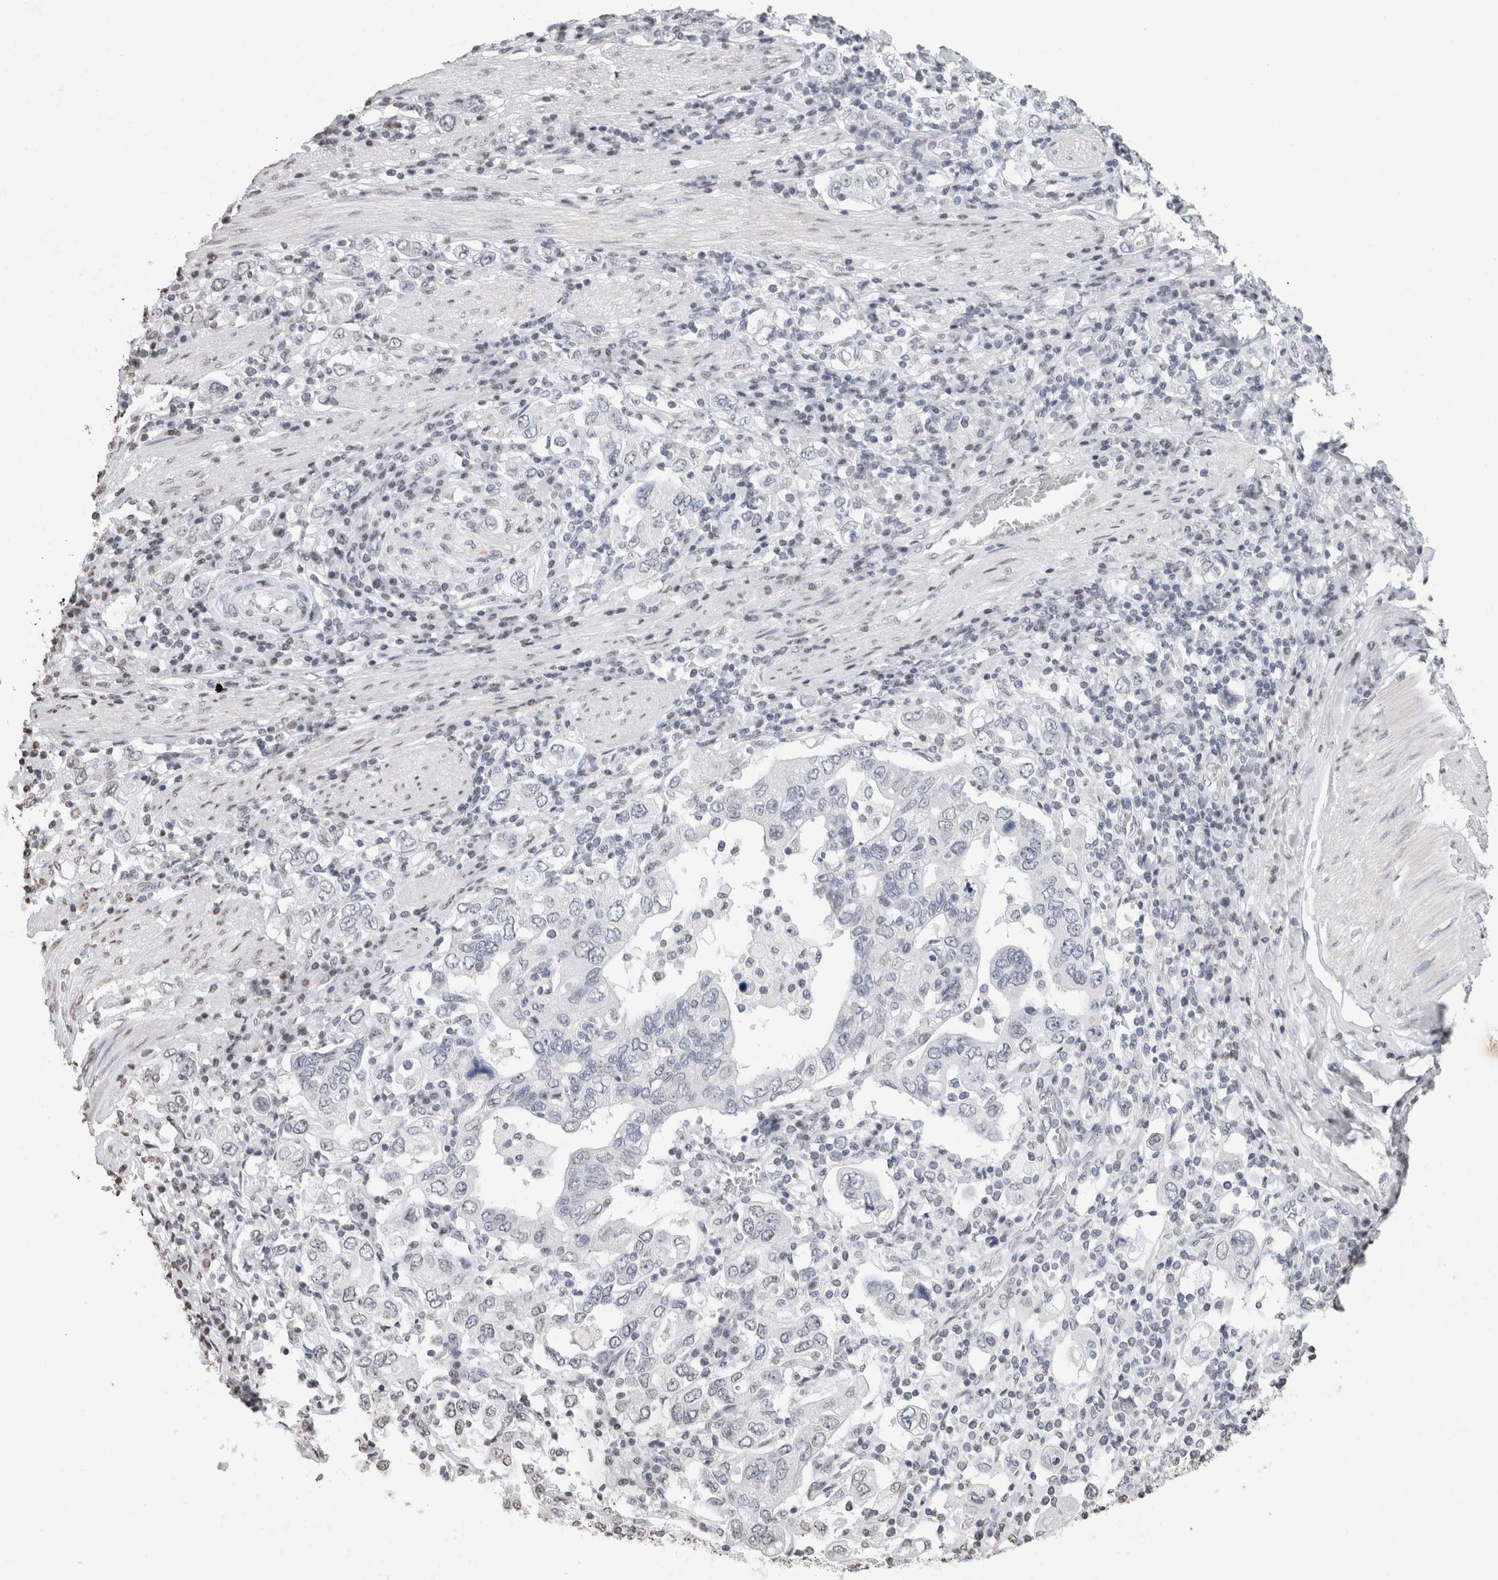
{"staining": {"intensity": "negative", "quantity": "none", "location": "none"}, "tissue": "stomach cancer", "cell_type": "Tumor cells", "image_type": "cancer", "snomed": [{"axis": "morphology", "description": "Adenocarcinoma, NOS"}, {"axis": "topography", "description": "Stomach, upper"}], "caption": "Adenocarcinoma (stomach) stained for a protein using immunohistochemistry (IHC) demonstrates no positivity tumor cells.", "gene": "CNTN1", "patient": {"sex": "male", "age": 62}}